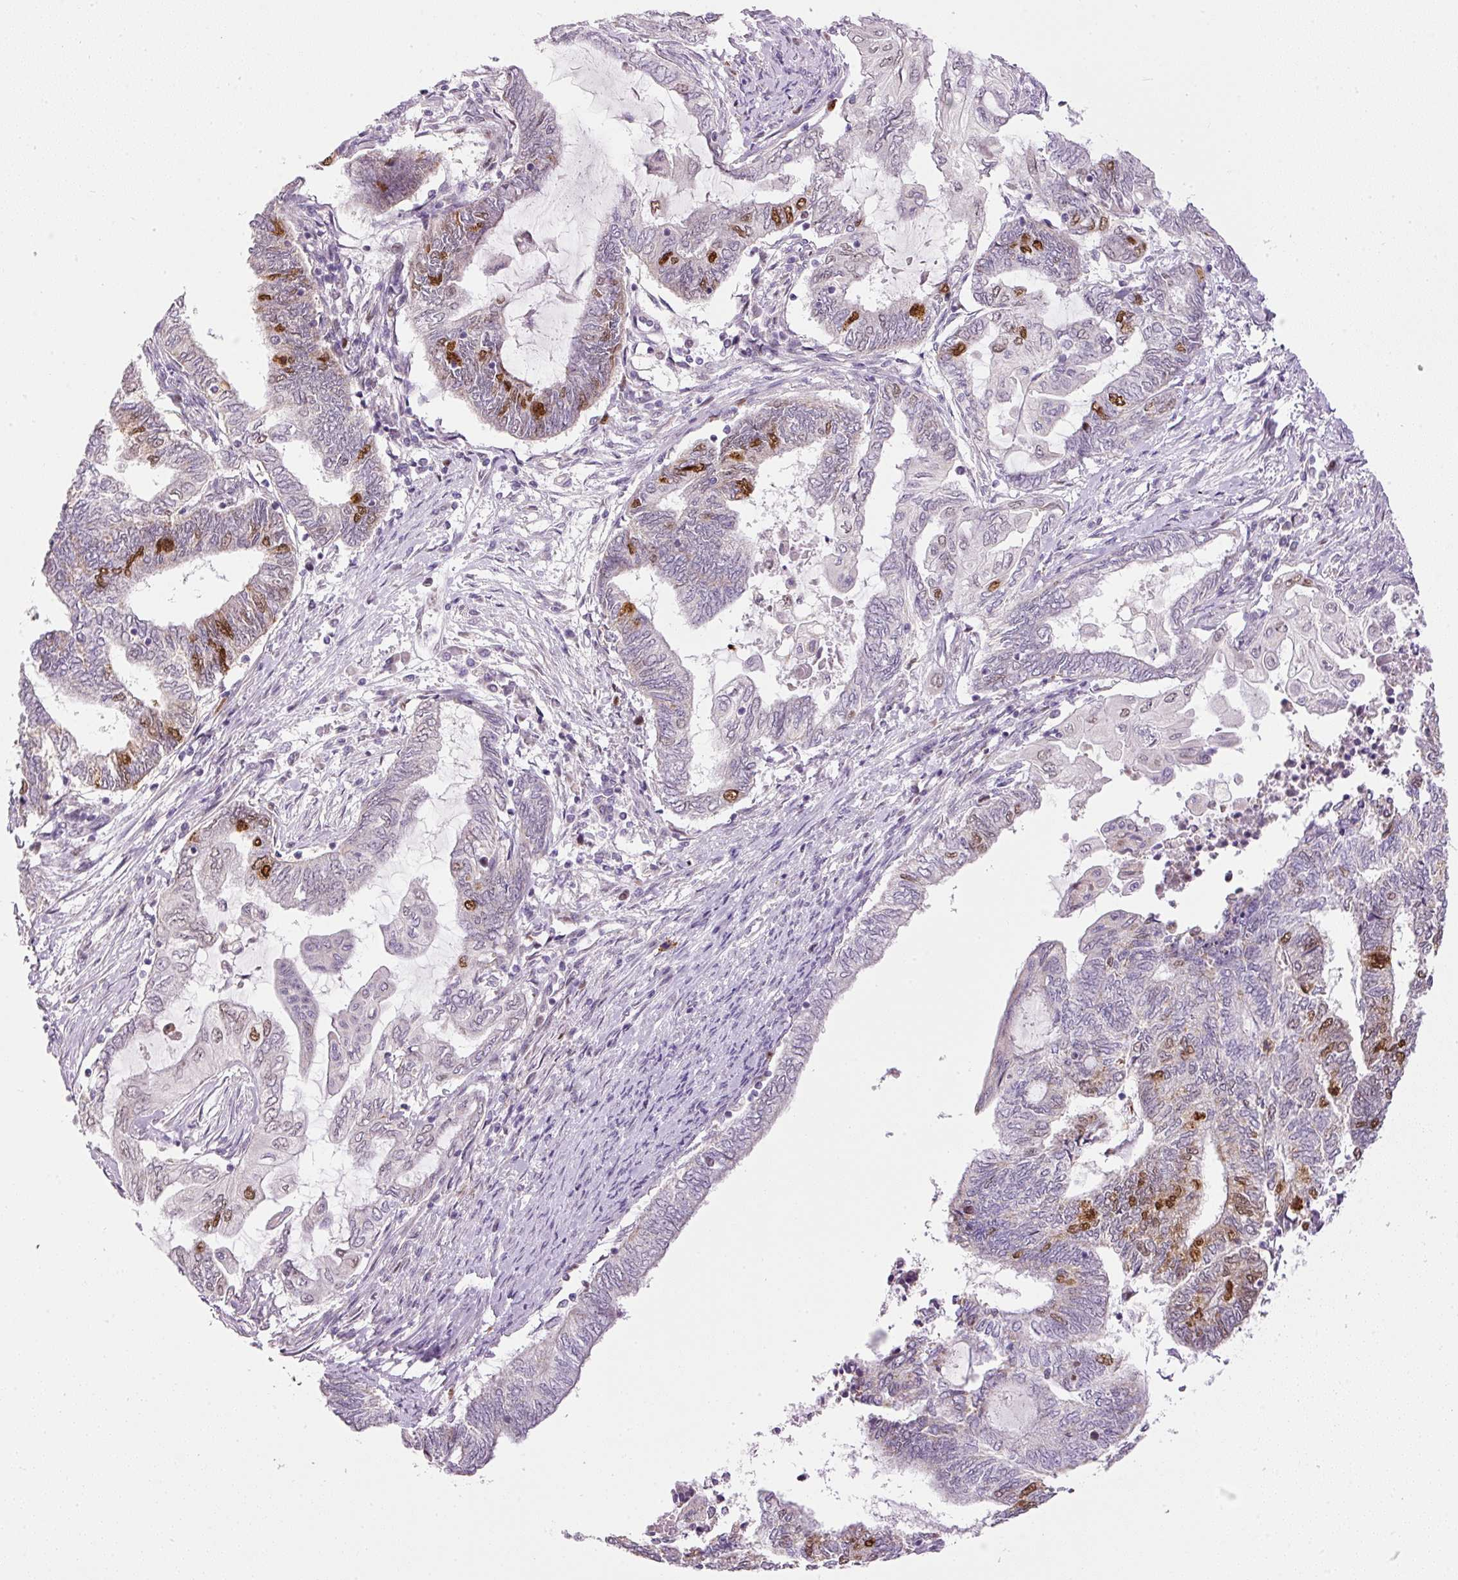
{"staining": {"intensity": "strong", "quantity": "<25%", "location": "nuclear"}, "tissue": "endometrial cancer", "cell_type": "Tumor cells", "image_type": "cancer", "snomed": [{"axis": "morphology", "description": "Adenocarcinoma, NOS"}, {"axis": "topography", "description": "Uterus"}, {"axis": "topography", "description": "Endometrium"}], "caption": "IHC of human endometrial cancer reveals medium levels of strong nuclear staining in about <25% of tumor cells. (DAB (3,3'-diaminobenzidine) = brown stain, brightfield microscopy at high magnification).", "gene": "KPNA2", "patient": {"sex": "female", "age": 70}}